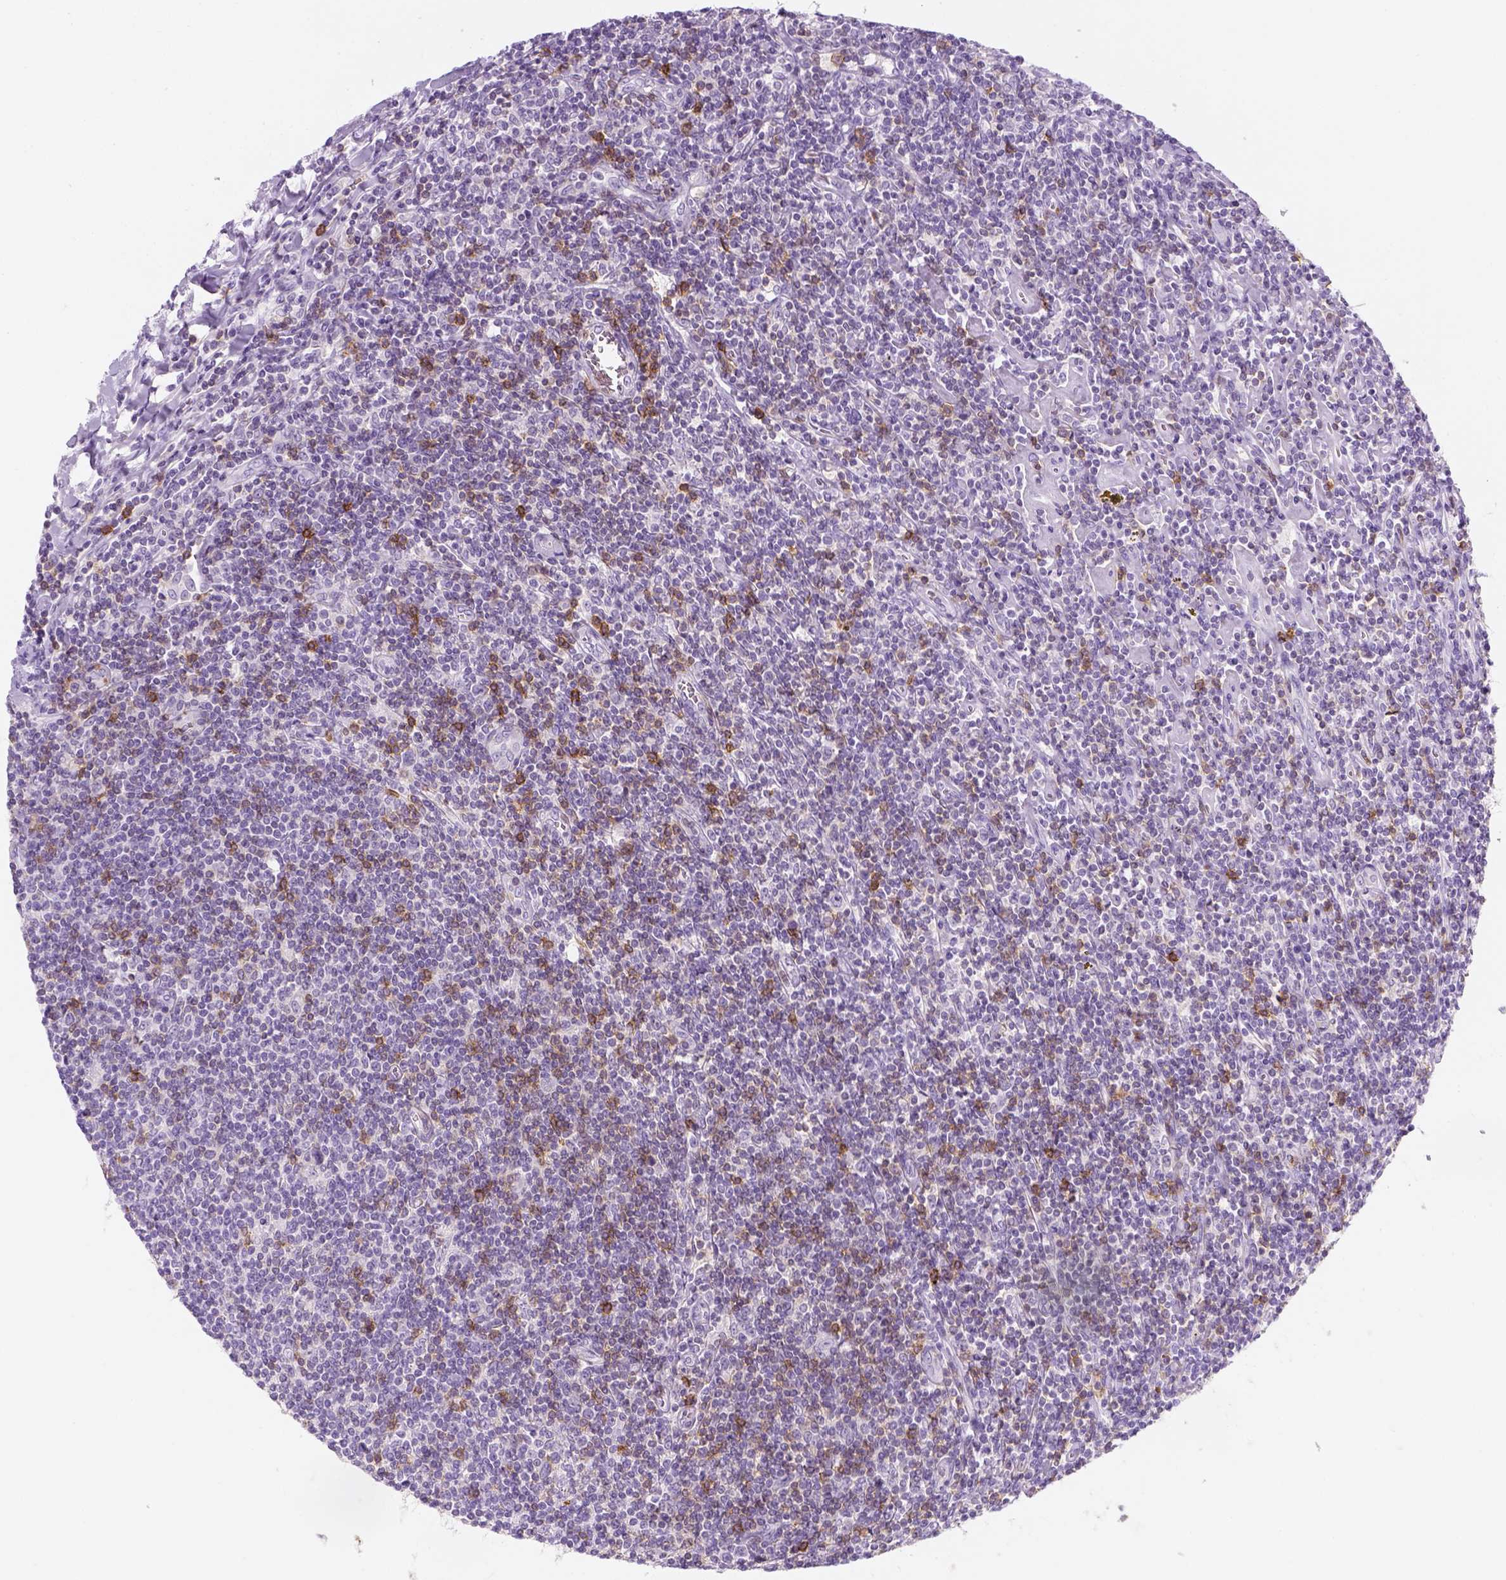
{"staining": {"intensity": "negative", "quantity": "none", "location": "none"}, "tissue": "lymphoma", "cell_type": "Tumor cells", "image_type": "cancer", "snomed": [{"axis": "morphology", "description": "Hodgkin's disease, NOS"}, {"axis": "topography", "description": "Lymph node"}], "caption": "An image of lymphoma stained for a protein demonstrates no brown staining in tumor cells. (DAB immunohistochemistry with hematoxylin counter stain).", "gene": "AQP3", "patient": {"sex": "male", "age": 40}}